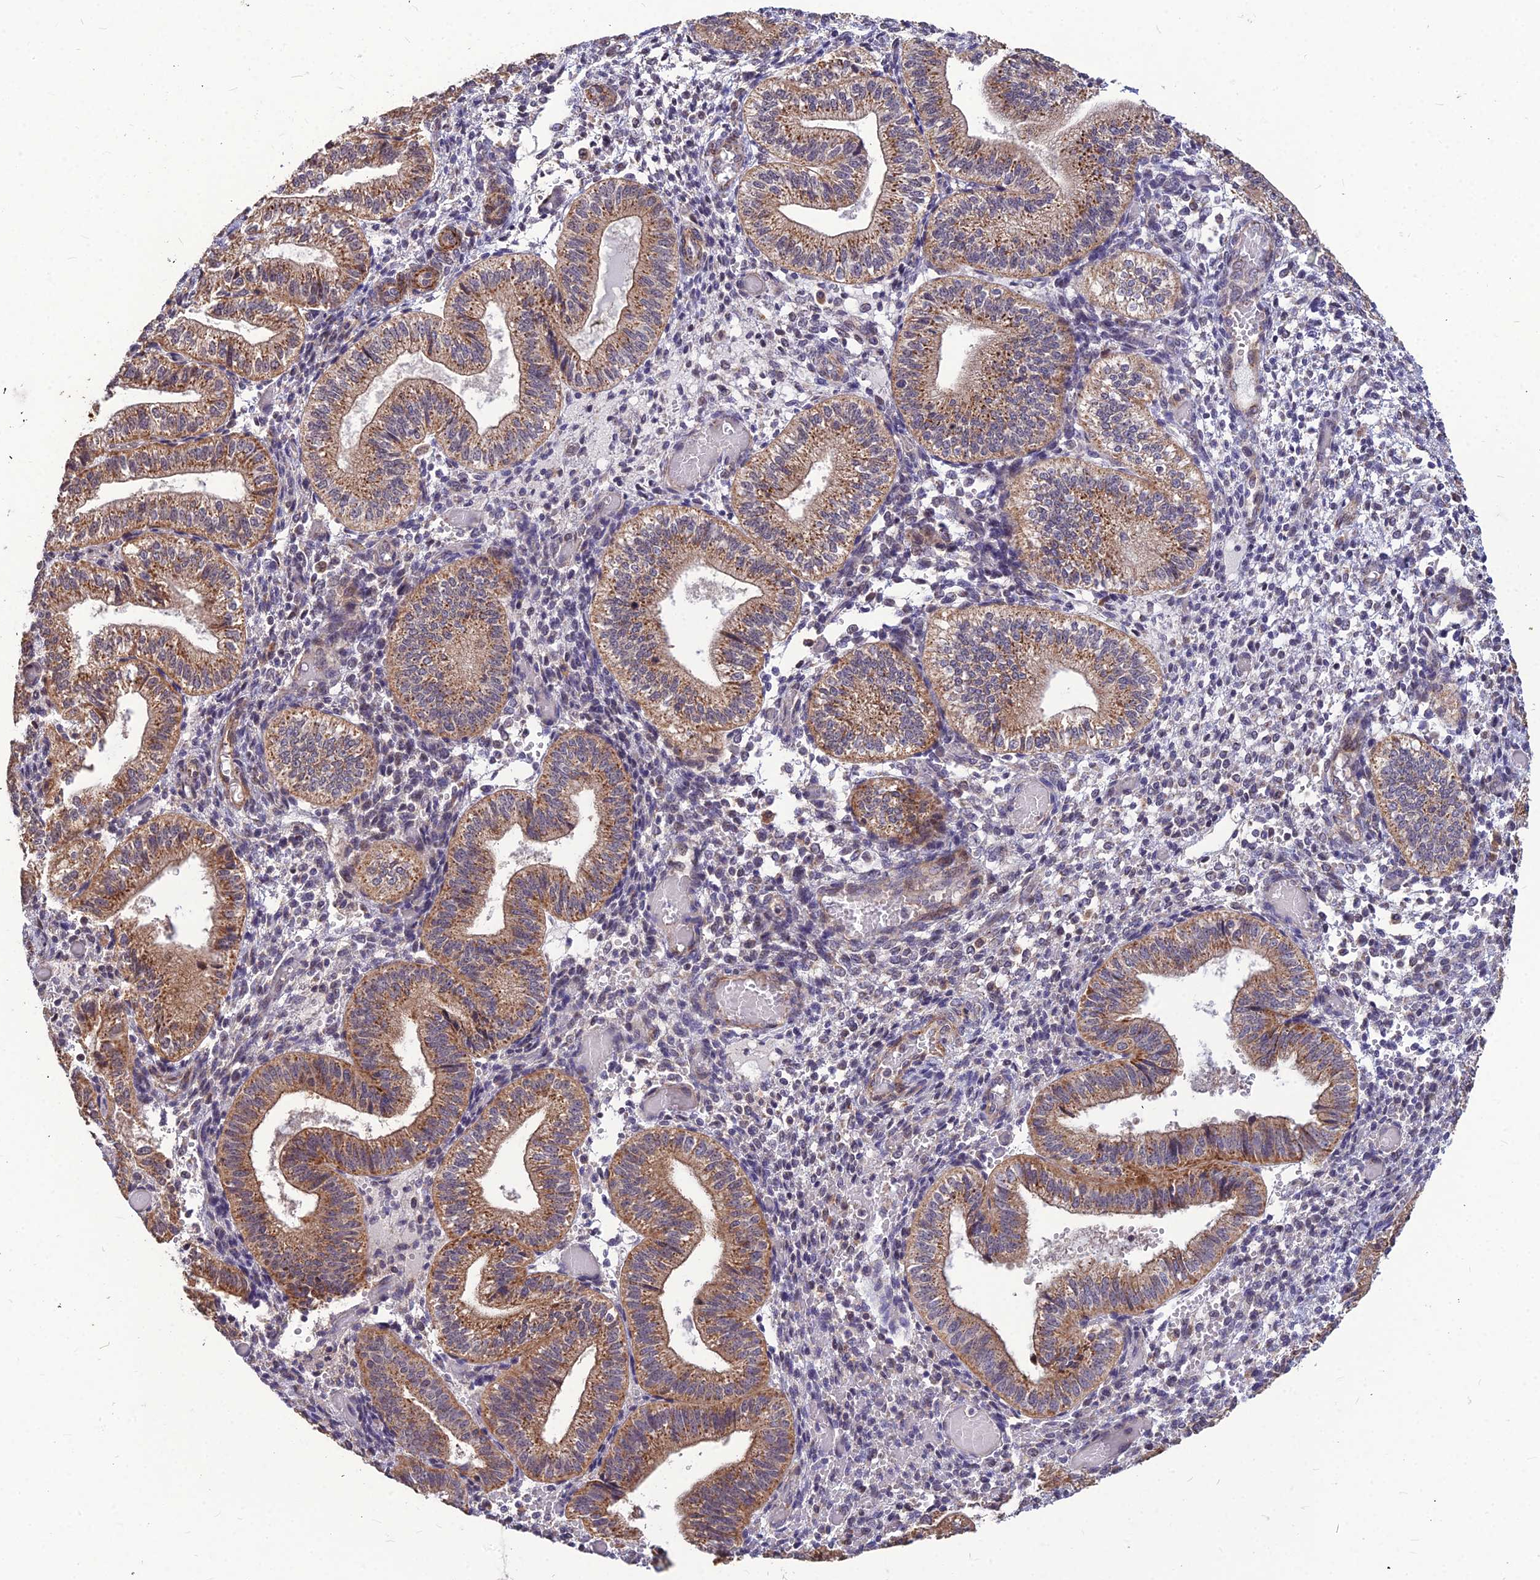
{"staining": {"intensity": "moderate", "quantity": "25%-75%", "location": "cytoplasmic/membranous"}, "tissue": "endometrium", "cell_type": "Cells in endometrial stroma", "image_type": "normal", "snomed": [{"axis": "morphology", "description": "Normal tissue, NOS"}, {"axis": "topography", "description": "Endometrium"}], "caption": "A brown stain labels moderate cytoplasmic/membranous positivity of a protein in cells in endometrial stroma of unremarkable human endometrium.", "gene": "LEKR1", "patient": {"sex": "female", "age": 34}}